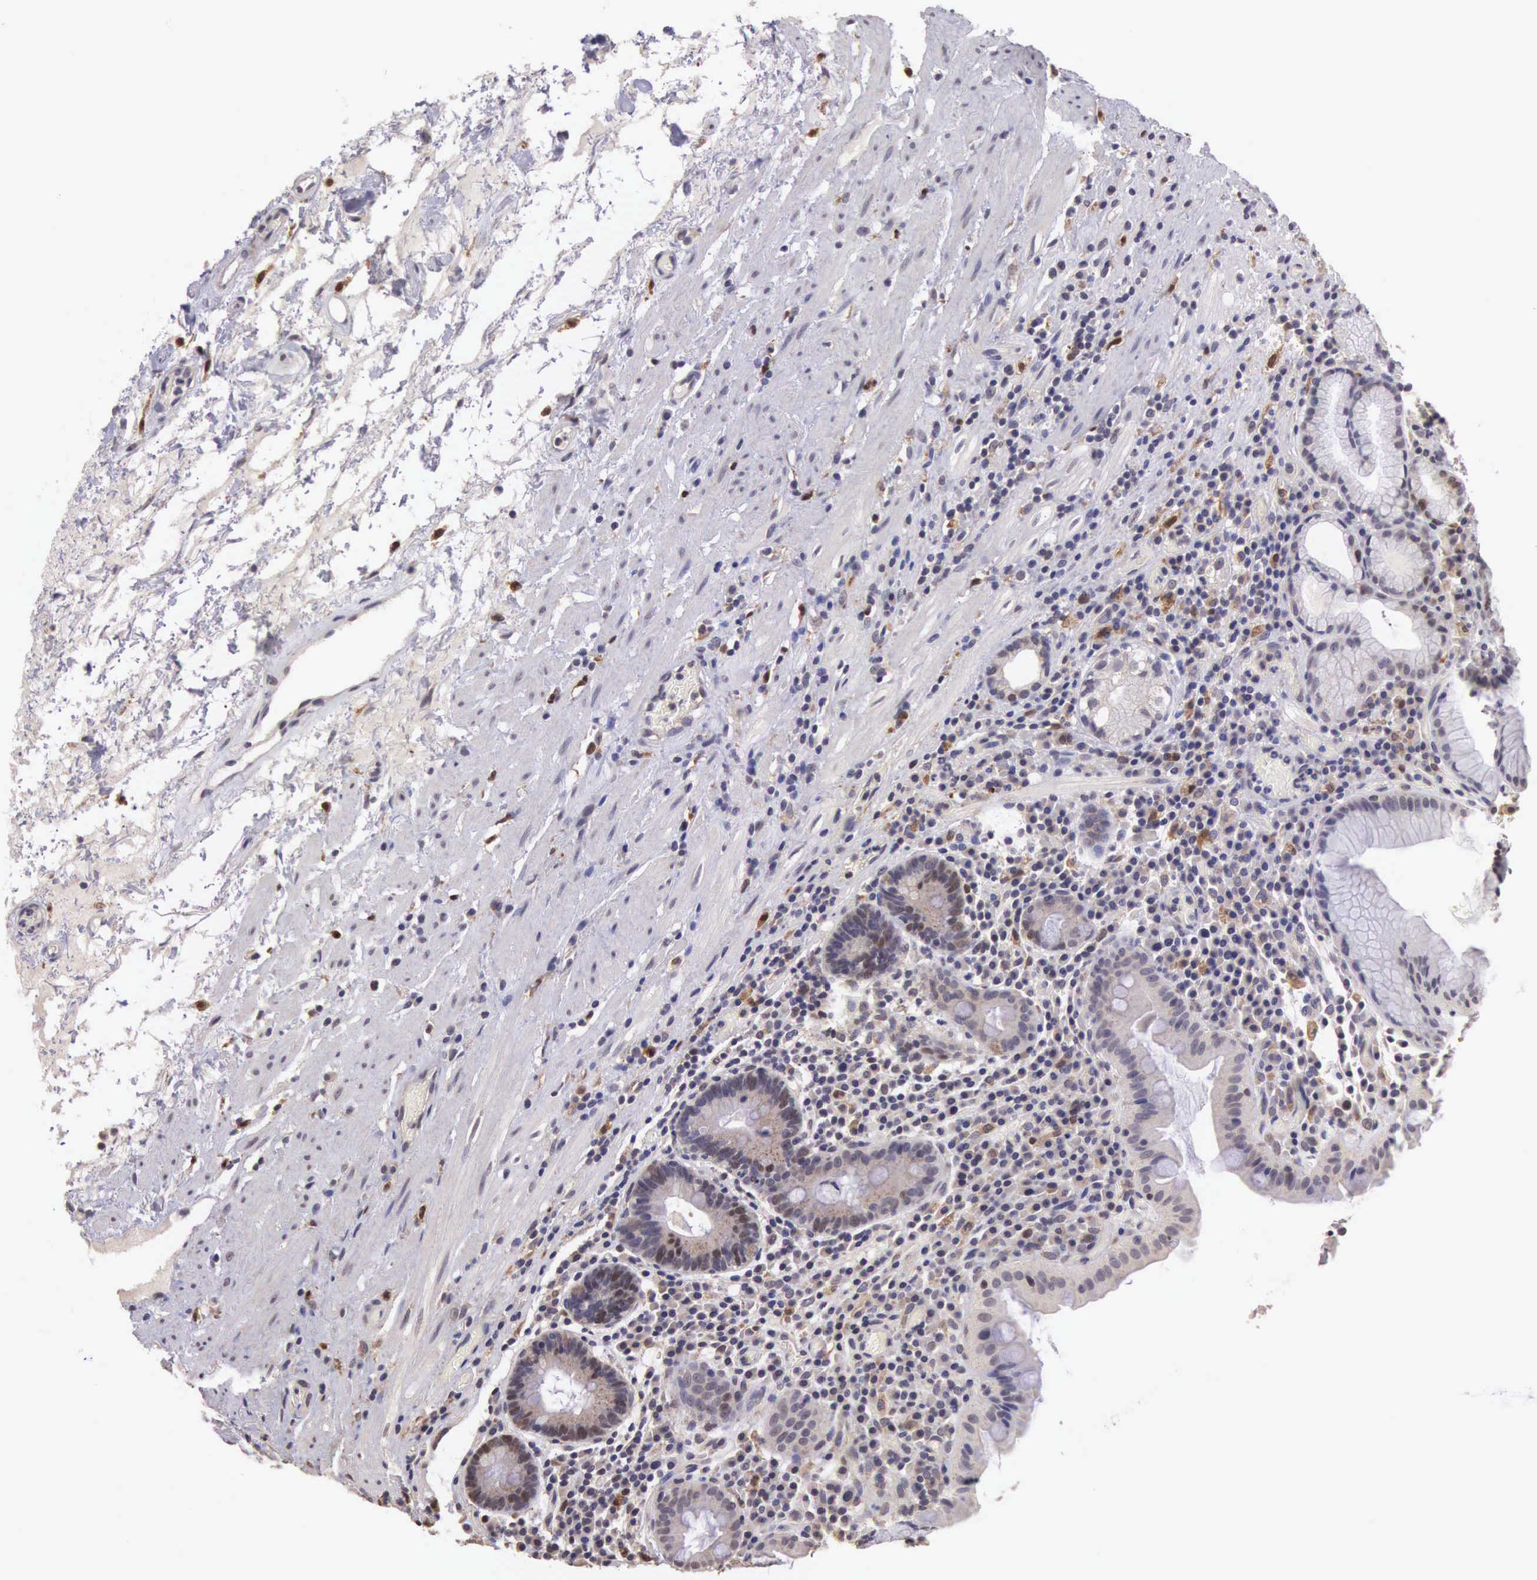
{"staining": {"intensity": "weak", "quantity": "25%-75%", "location": "cytoplasmic/membranous"}, "tissue": "stomach", "cell_type": "Glandular cells", "image_type": "normal", "snomed": [{"axis": "morphology", "description": "Normal tissue, NOS"}, {"axis": "topography", "description": "Stomach, lower"}, {"axis": "topography", "description": "Duodenum"}], "caption": "Stomach stained for a protein (brown) shows weak cytoplasmic/membranous positive staining in about 25%-75% of glandular cells.", "gene": "CDC45", "patient": {"sex": "male", "age": 84}}